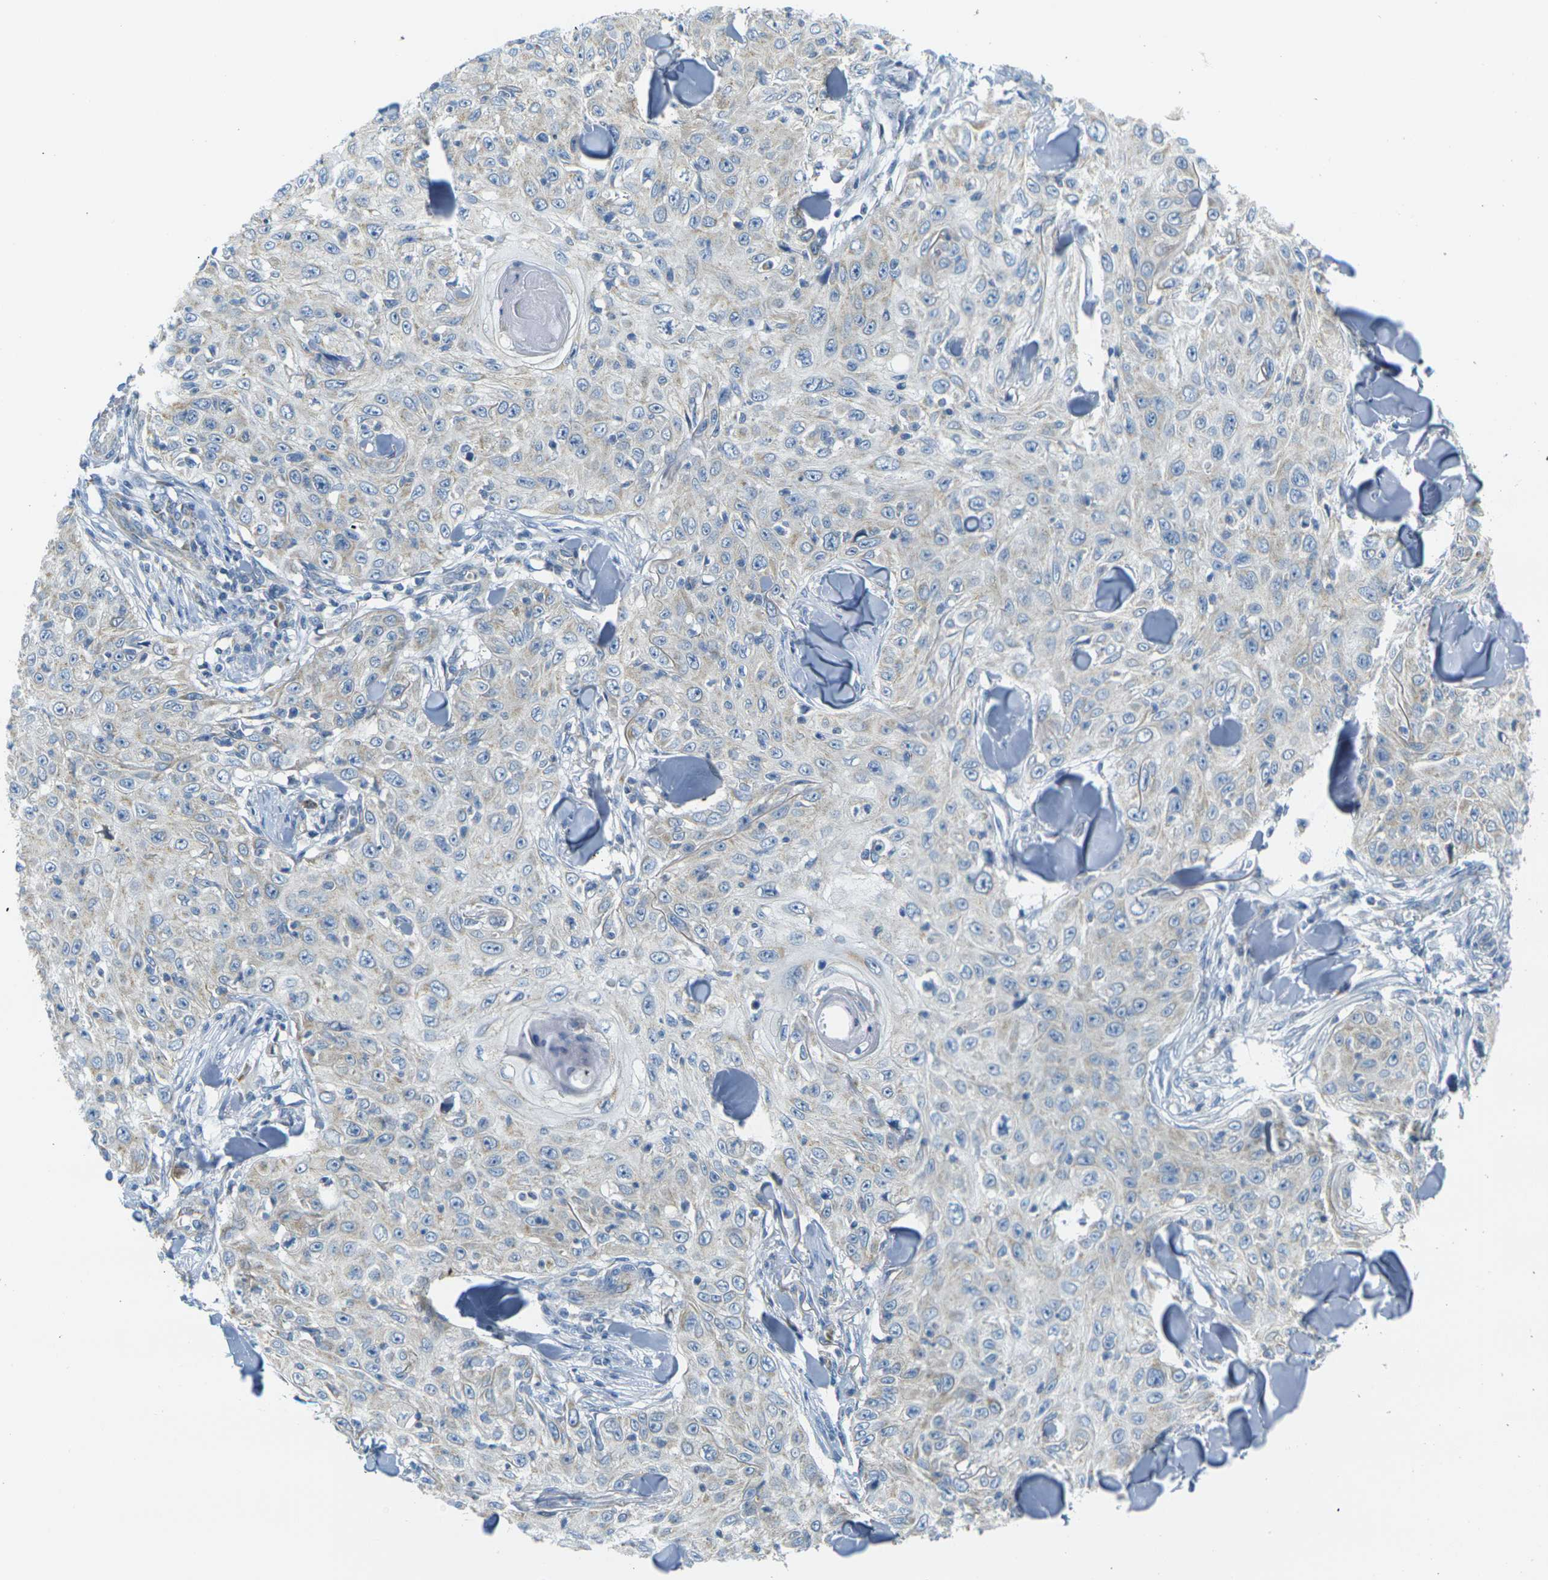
{"staining": {"intensity": "negative", "quantity": "none", "location": "none"}, "tissue": "skin cancer", "cell_type": "Tumor cells", "image_type": "cancer", "snomed": [{"axis": "morphology", "description": "Squamous cell carcinoma, NOS"}, {"axis": "topography", "description": "Skin"}], "caption": "Immunohistochemistry micrograph of skin squamous cell carcinoma stained for a protein (brown), which displays no expression in tumor cells.", "gene": "PARD6B", "patient": {"sex": "male", "age": 86}}